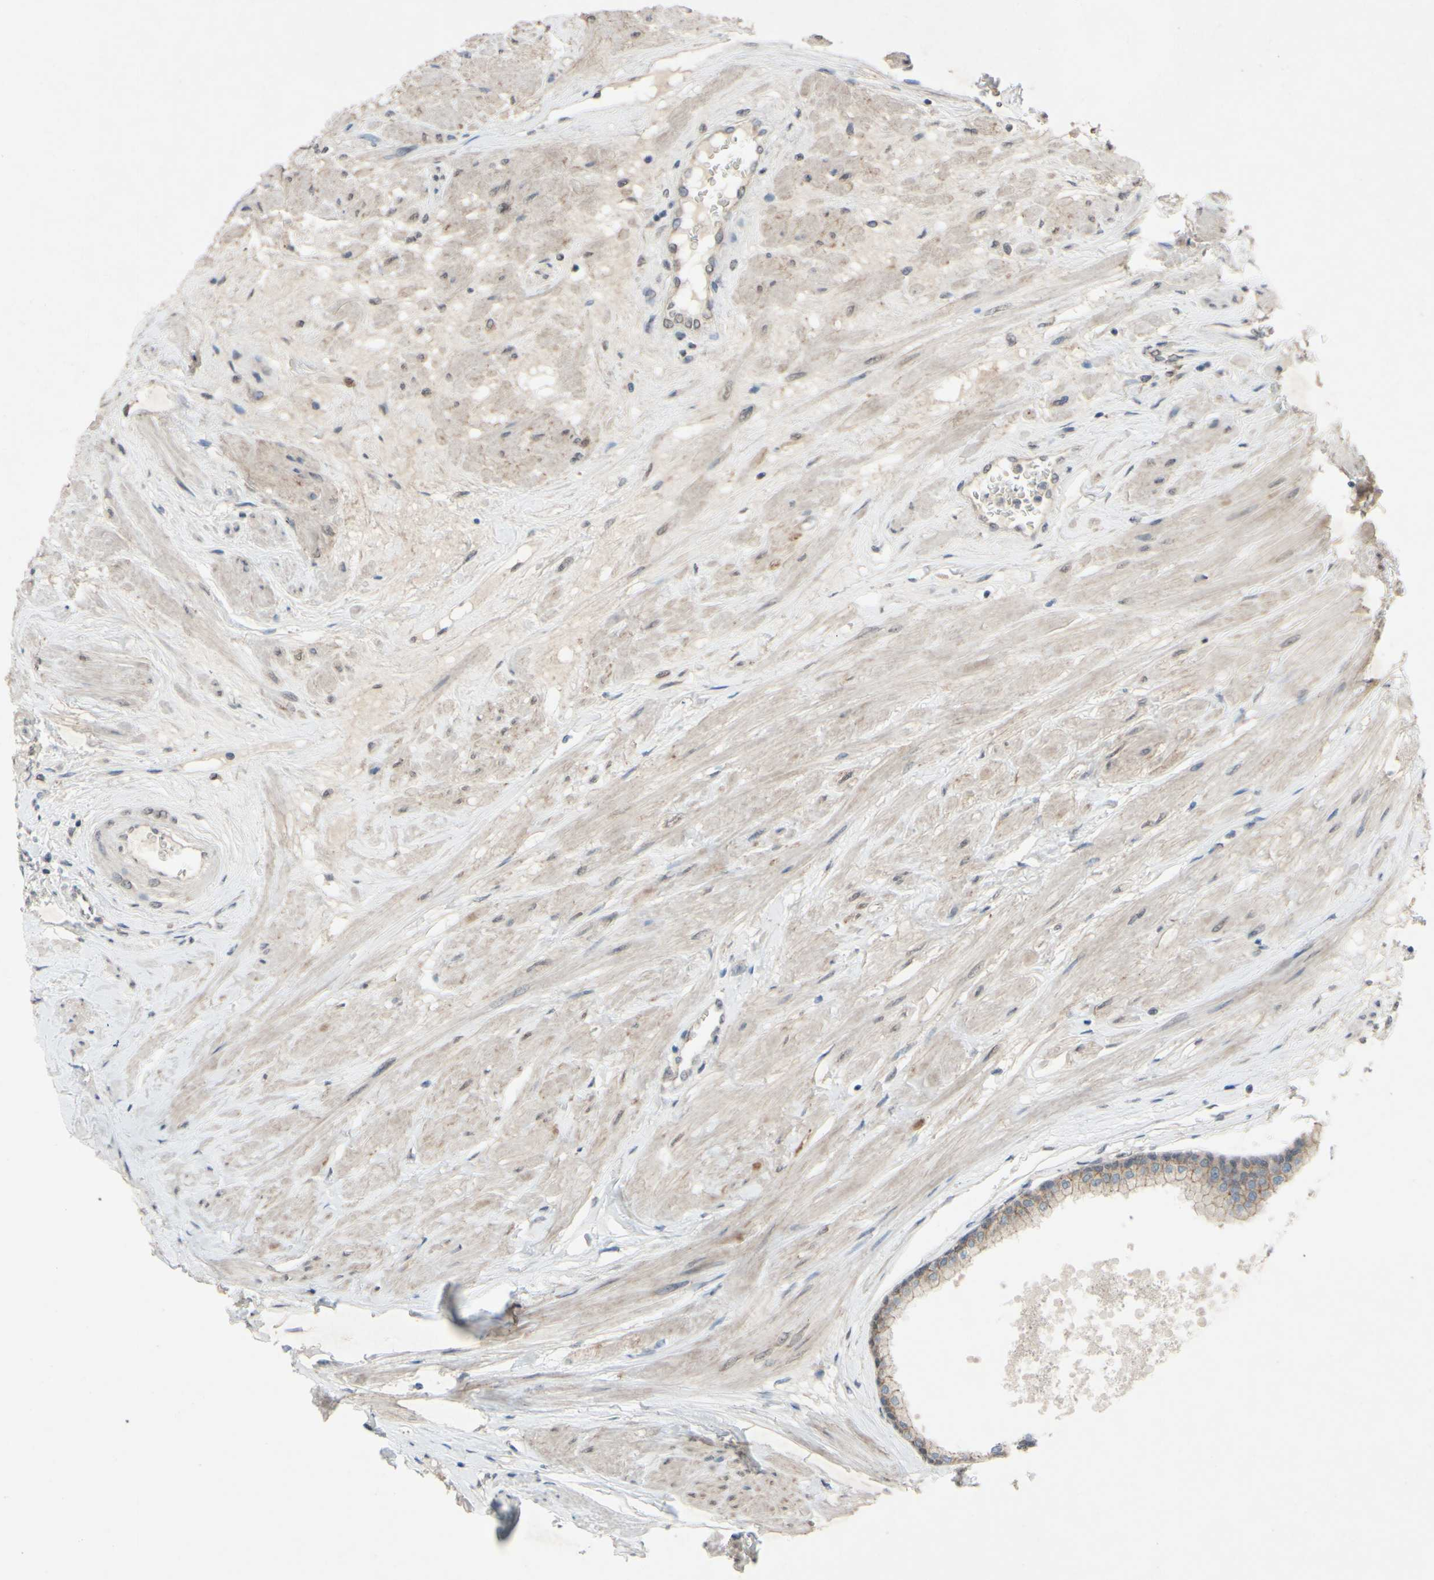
{"staining": {"intensity": "moderate", "quantity": ">75%", "location": "cytoplasmic/membranous"}, "tissue": "prostate", "cell_type": "Glandular cells", "image_type": "normal", "snomed": [{"axis": "morphology", "description": "Normal tissue, NOS"}, {"axis": "topography", "description": "Prostate"}, {"axis": "topography", "description": "Seminal veicle"}], "caption": "Prostate stained for a protein demonstrates moderate cytoplasmic/membranous positivity in glandular cells.", "gene": "CDCP1", "patient": {"sex": "male", "age": 60}}